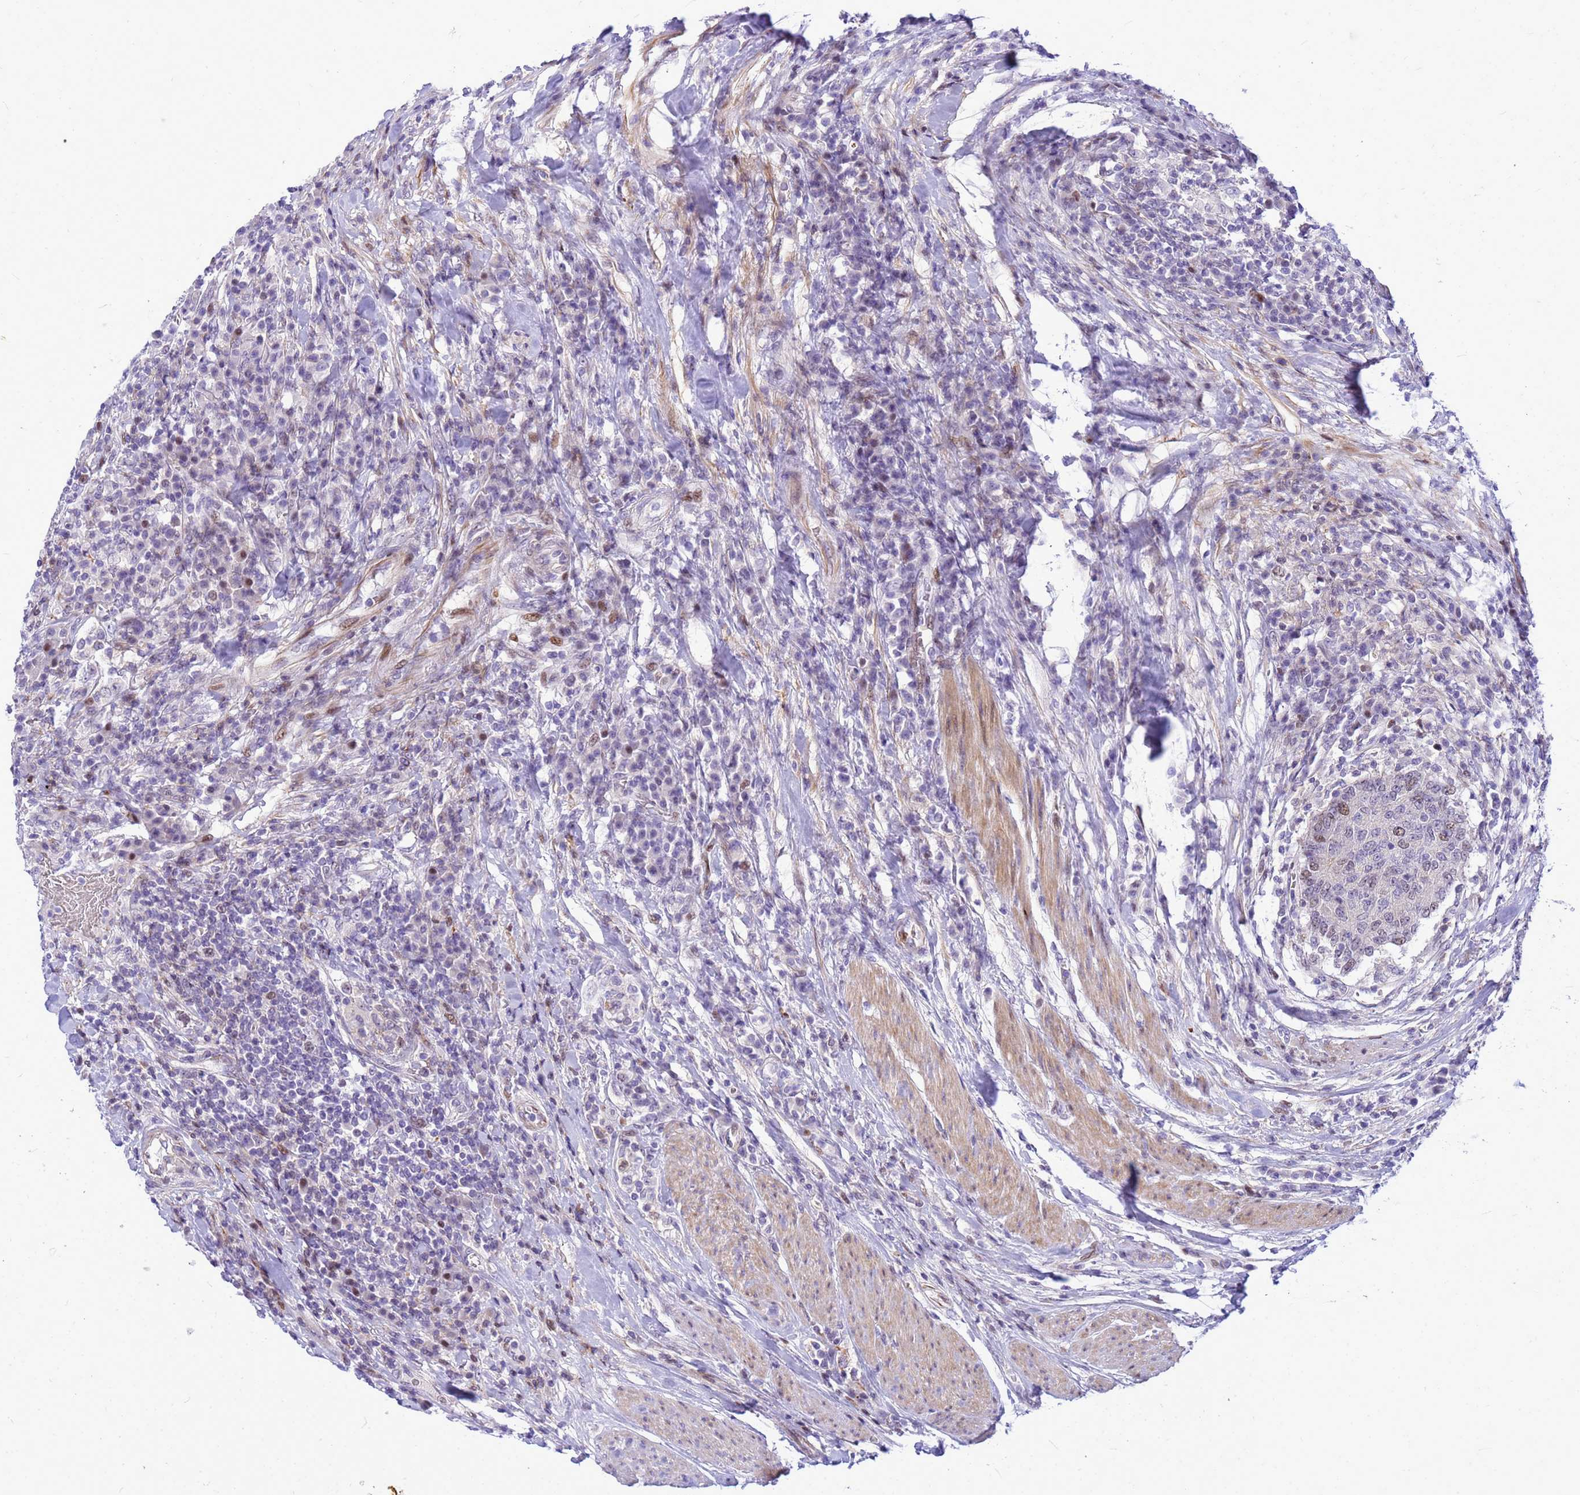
{"staining": {"intensity": "moderate", "quantity": "<25%", "location": "nuclear"}, "tissue": "colorectal cancer", "cell_type": "Tumor cells", "image_type": "cancer", "snomed": [{"axis": "morphology", "description": "Adenocarcinoma, NOS"}, {"axis": "topography", "description": "Colon"}], "caption": "Colorectal adenocarcinoma stained for a protein reveals moderate nuclear positivity in tumor cells.", "gene": "ADAMTS7", "patient": {"sex": "female", "age": 75}}